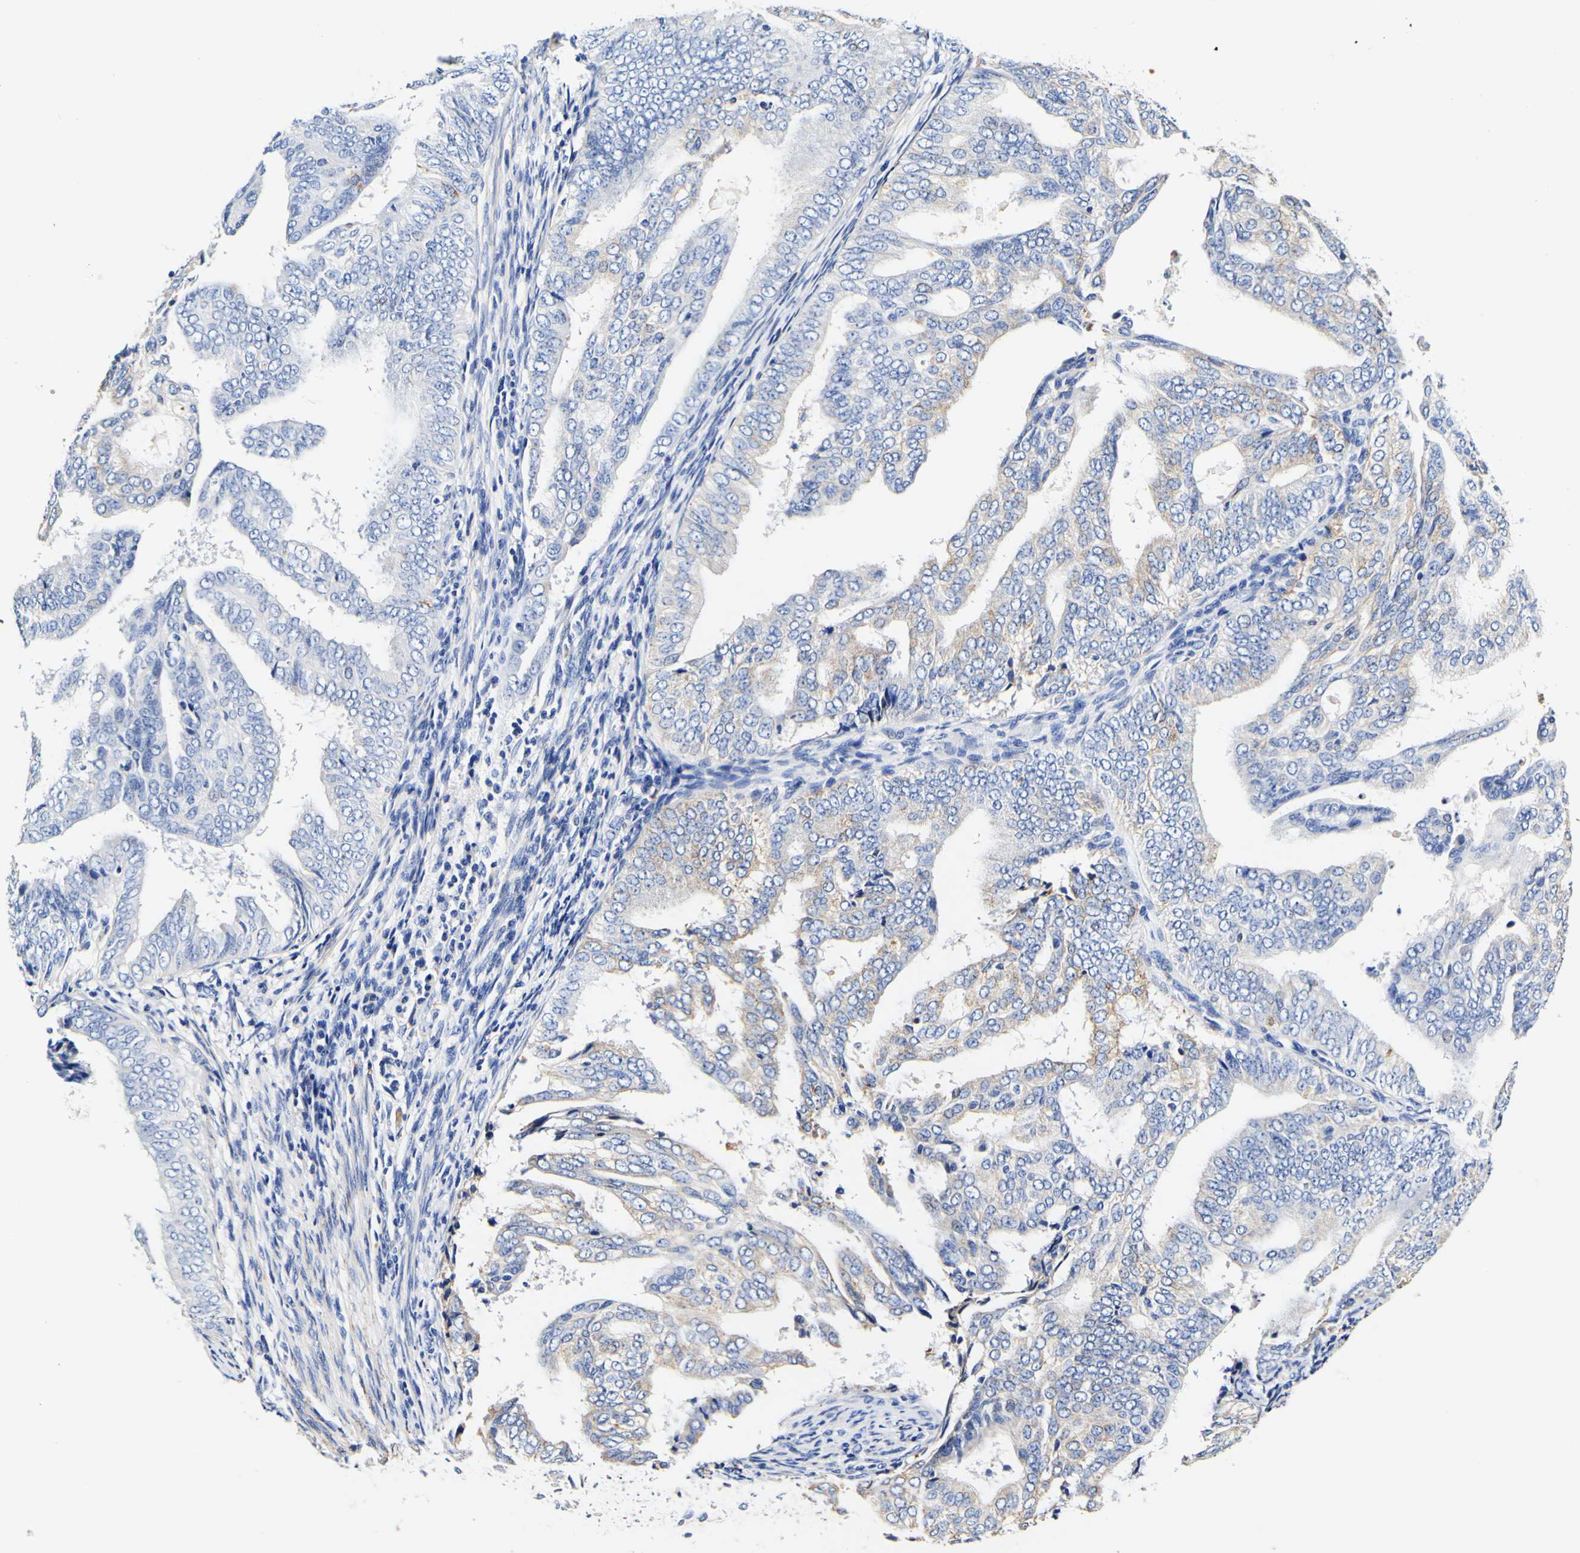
{"staining": {"intensity": "weak", "quantity": "<25%", "location": "cytoplasmic/membranous"}, "tissue": "endometrial cancer", "cell_type": "Tumor cells", "image_type": "cancer", "snomed": [{"axis": "morphology", "description": "Adenocarcinoma, NOS"}, {"axis": "topography", "description": "Endometrium"}], "caption": "Tumor cells show no significant expression in endometrial cancer.", "gene": "CAMK4", "patient": {"sex": "female", "age": 58}}